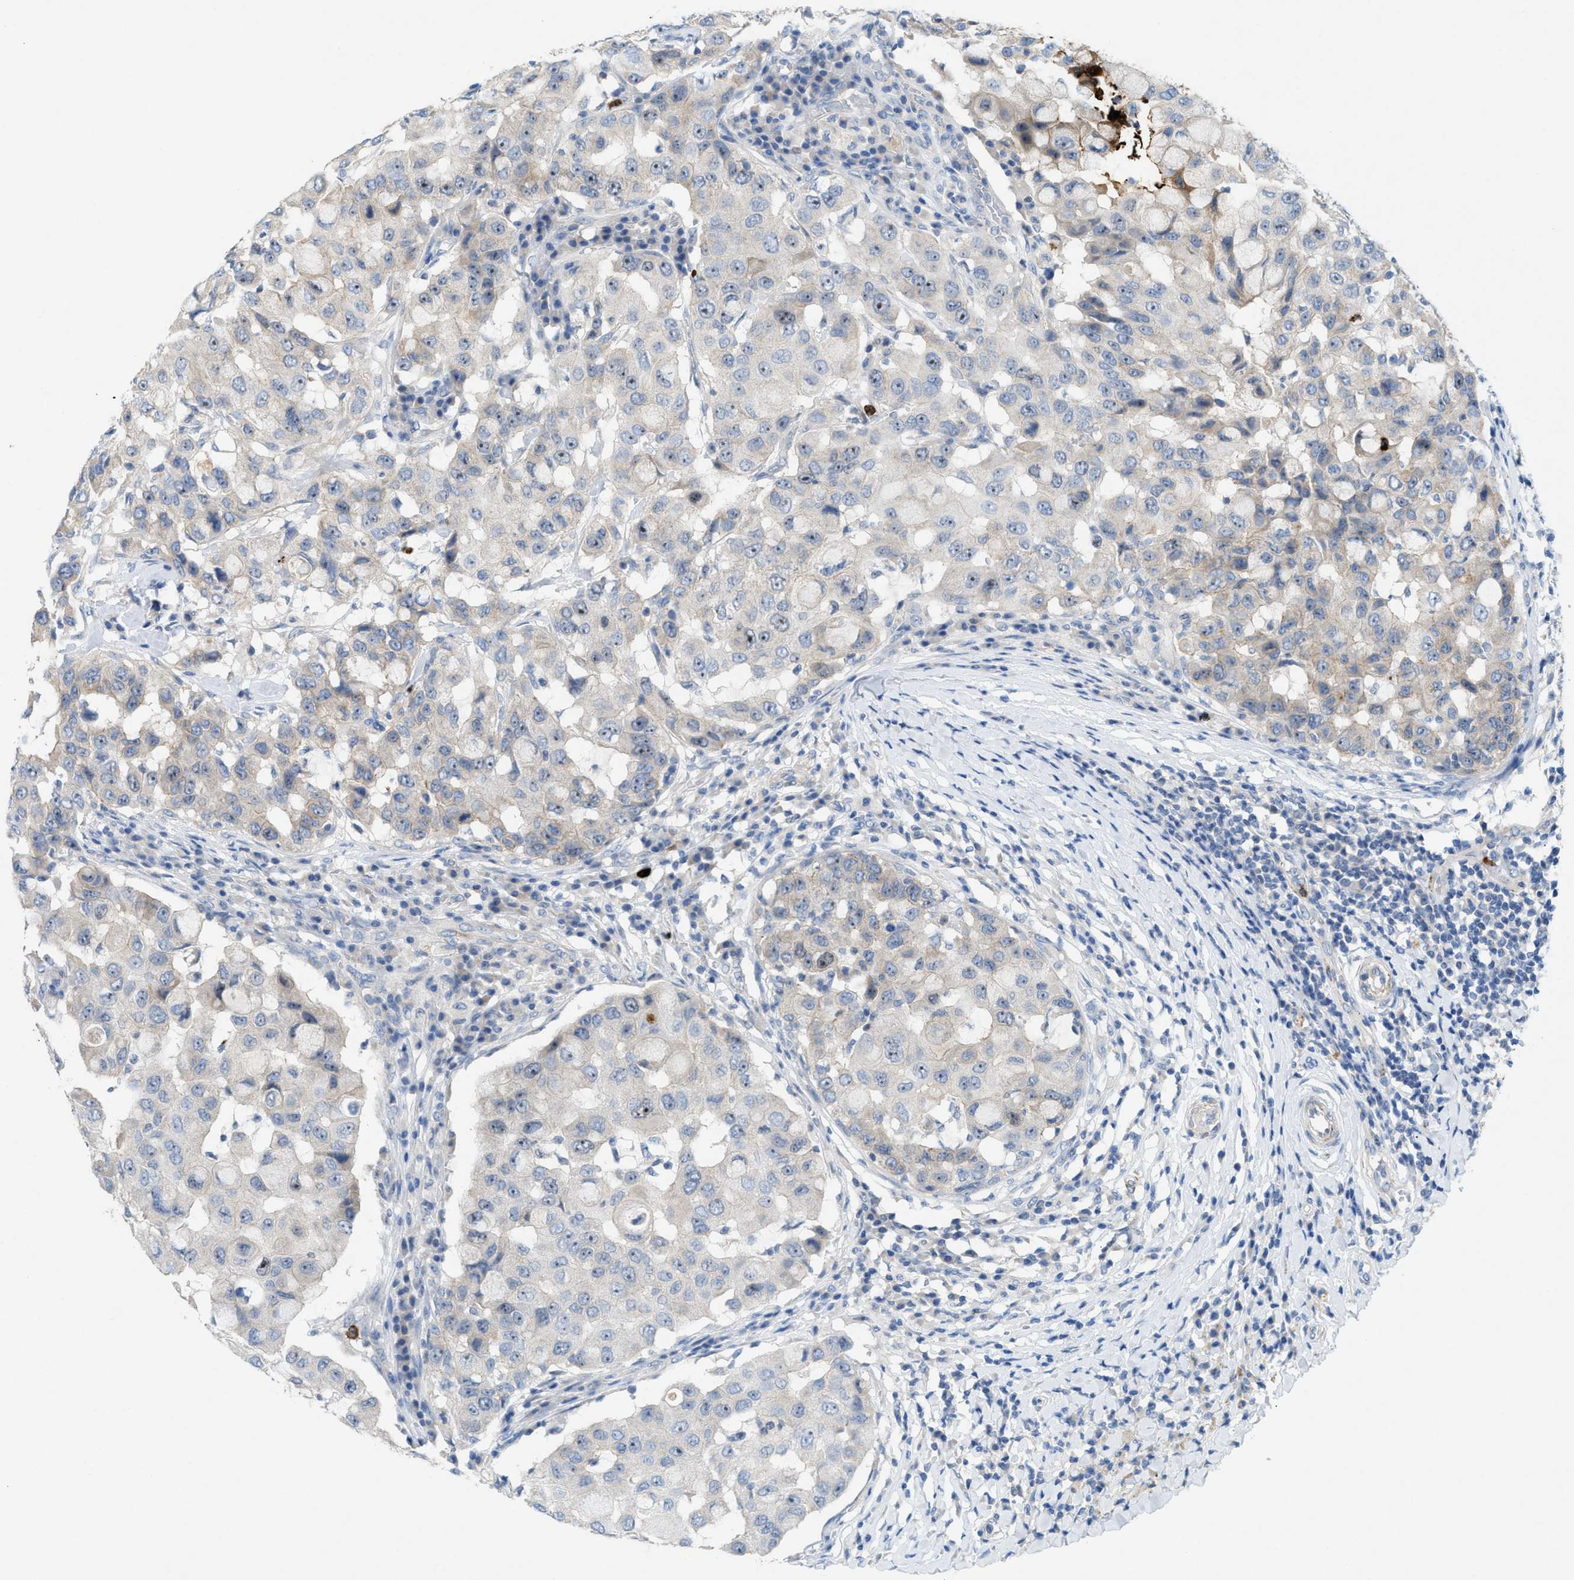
{"staining": {"intensity": "weak", "quantity": "<25%", "location": "nuclear"}, "tissue": "breast cancer", "cell_type": "Tumor cells", "image_type": "cancer", "snomed": [{"axis": "morphology", "description": "Duct carcinoma"}, {"axis": "topography", "description": "Breast"}], "caption": "Protein analysis of invasive ductal carcinoma (breast) reveals no significant expression in tumor cells.", "gene": "CMTM1", "patient": {"sex": "female", "age": 27}}